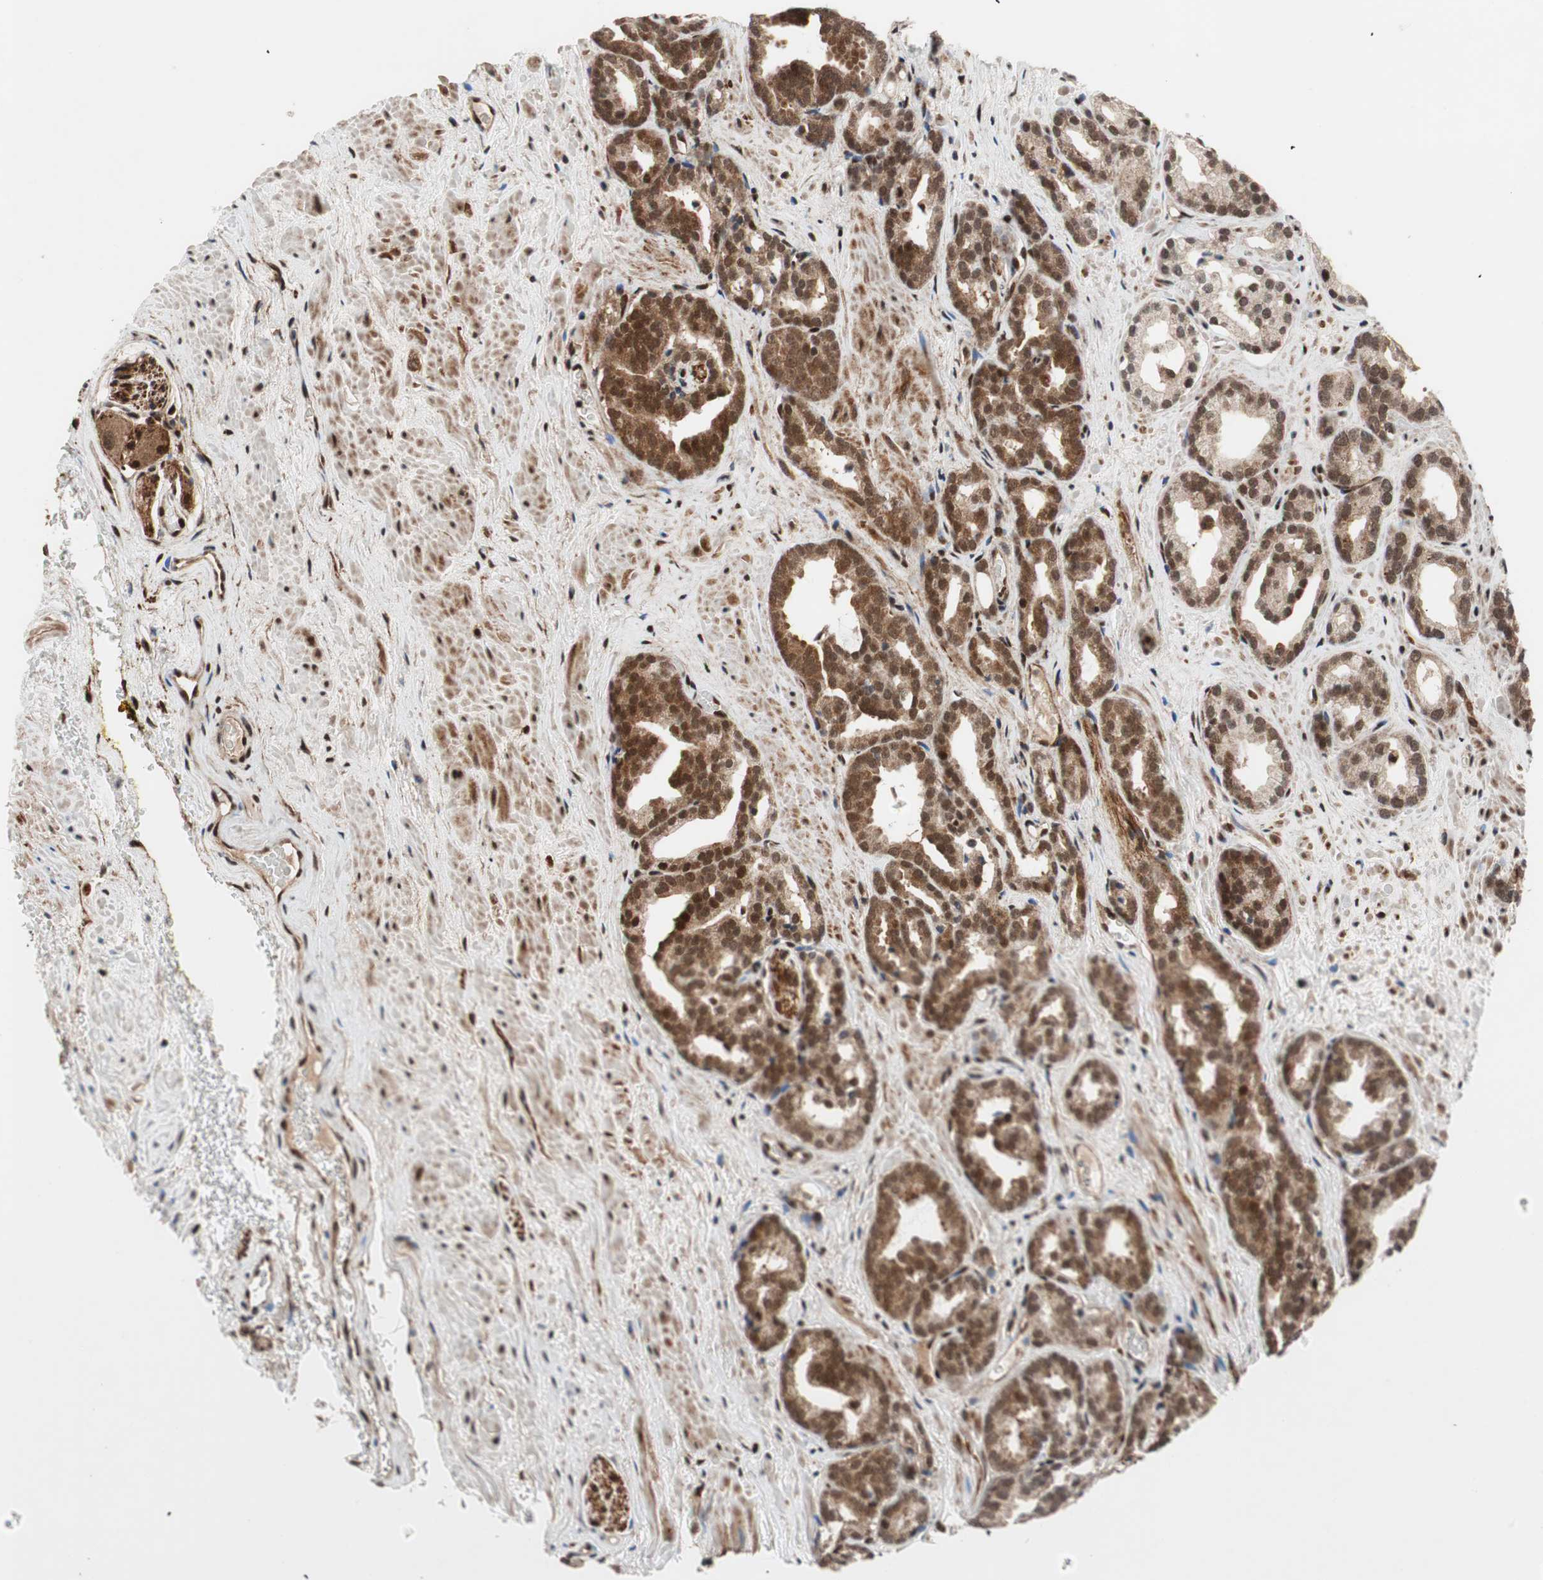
{"staining": {"intensity": "strong", "quantity": ">75%", "location": "cytoplasmic/membranous,nuclear"}, "tissue": "prostate cancer", "cell_type": "Tumor cells", "image_type": "cancer", "snomed": [{"axis": "morphology", "description": "Adenocarcinoma, Low grade"}, {"axis": "topography", "description": "Prostate"}], "caption": "Immunohistochemical staining of human prostate cancer (adenocarcinoma (low-grade)) exhibits high levels of strong cytoplasmic/membranous and nuclear protein expression in approximately >75% of tumor cells.", "gene": "TCF12", "patient": {"sex": "male", "age": 63}}